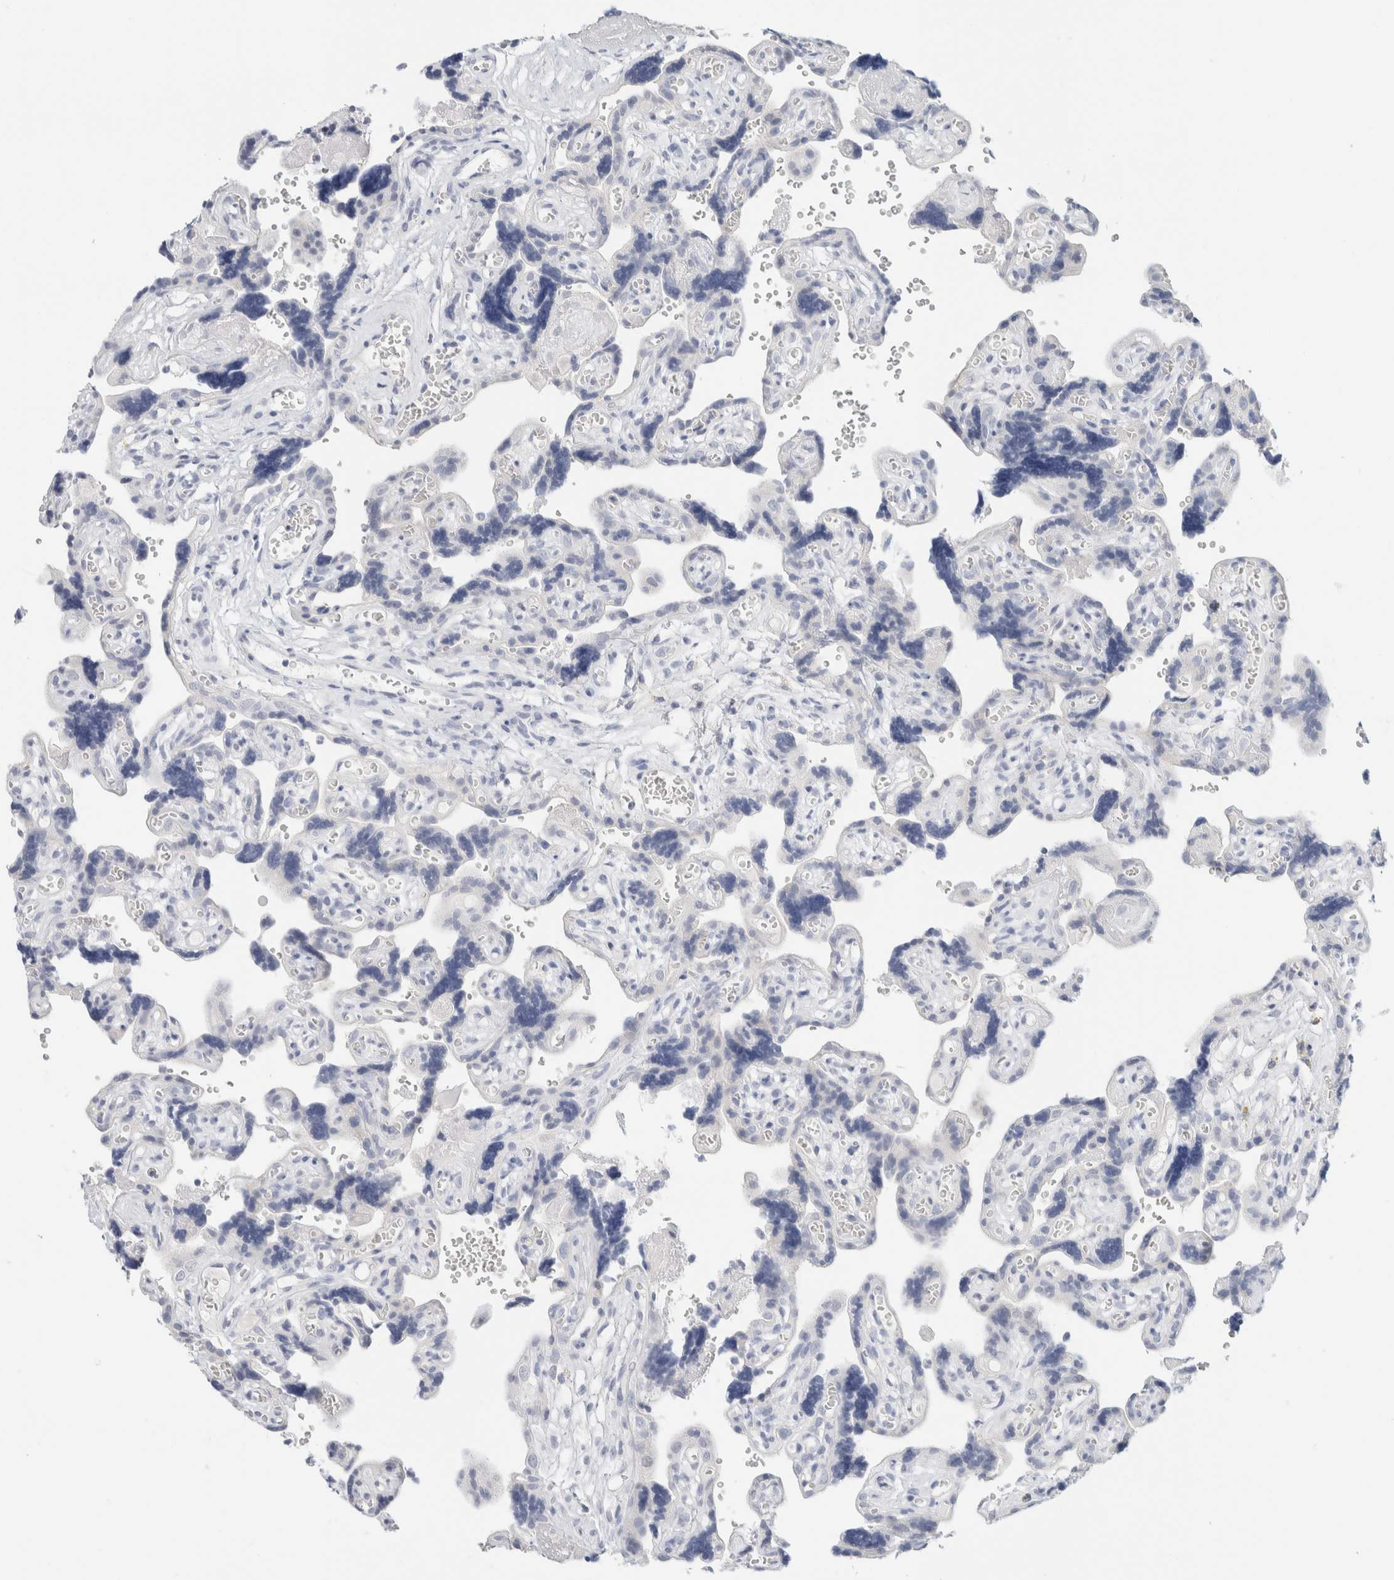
{"staining": {"intensity": "negative", "quantity": "none", "location": "none"}, "tissue": "placenta", "cell_type": "Trophoblastic cells", "image_type": "normal", "snomed": [{"axis": "morphology", "description": "Normal tissue, NOS"}, {"axis": "topography", "description": "Placenta"}], "caption": "DAB (3,3'-diaminobenzidine) immunohistochemical staining of unremarkable human placenta demonstrates no significant expression in trophoblastic cells.", "gene": "NEFM", "patient": {"sex": "female", "age": 30}}